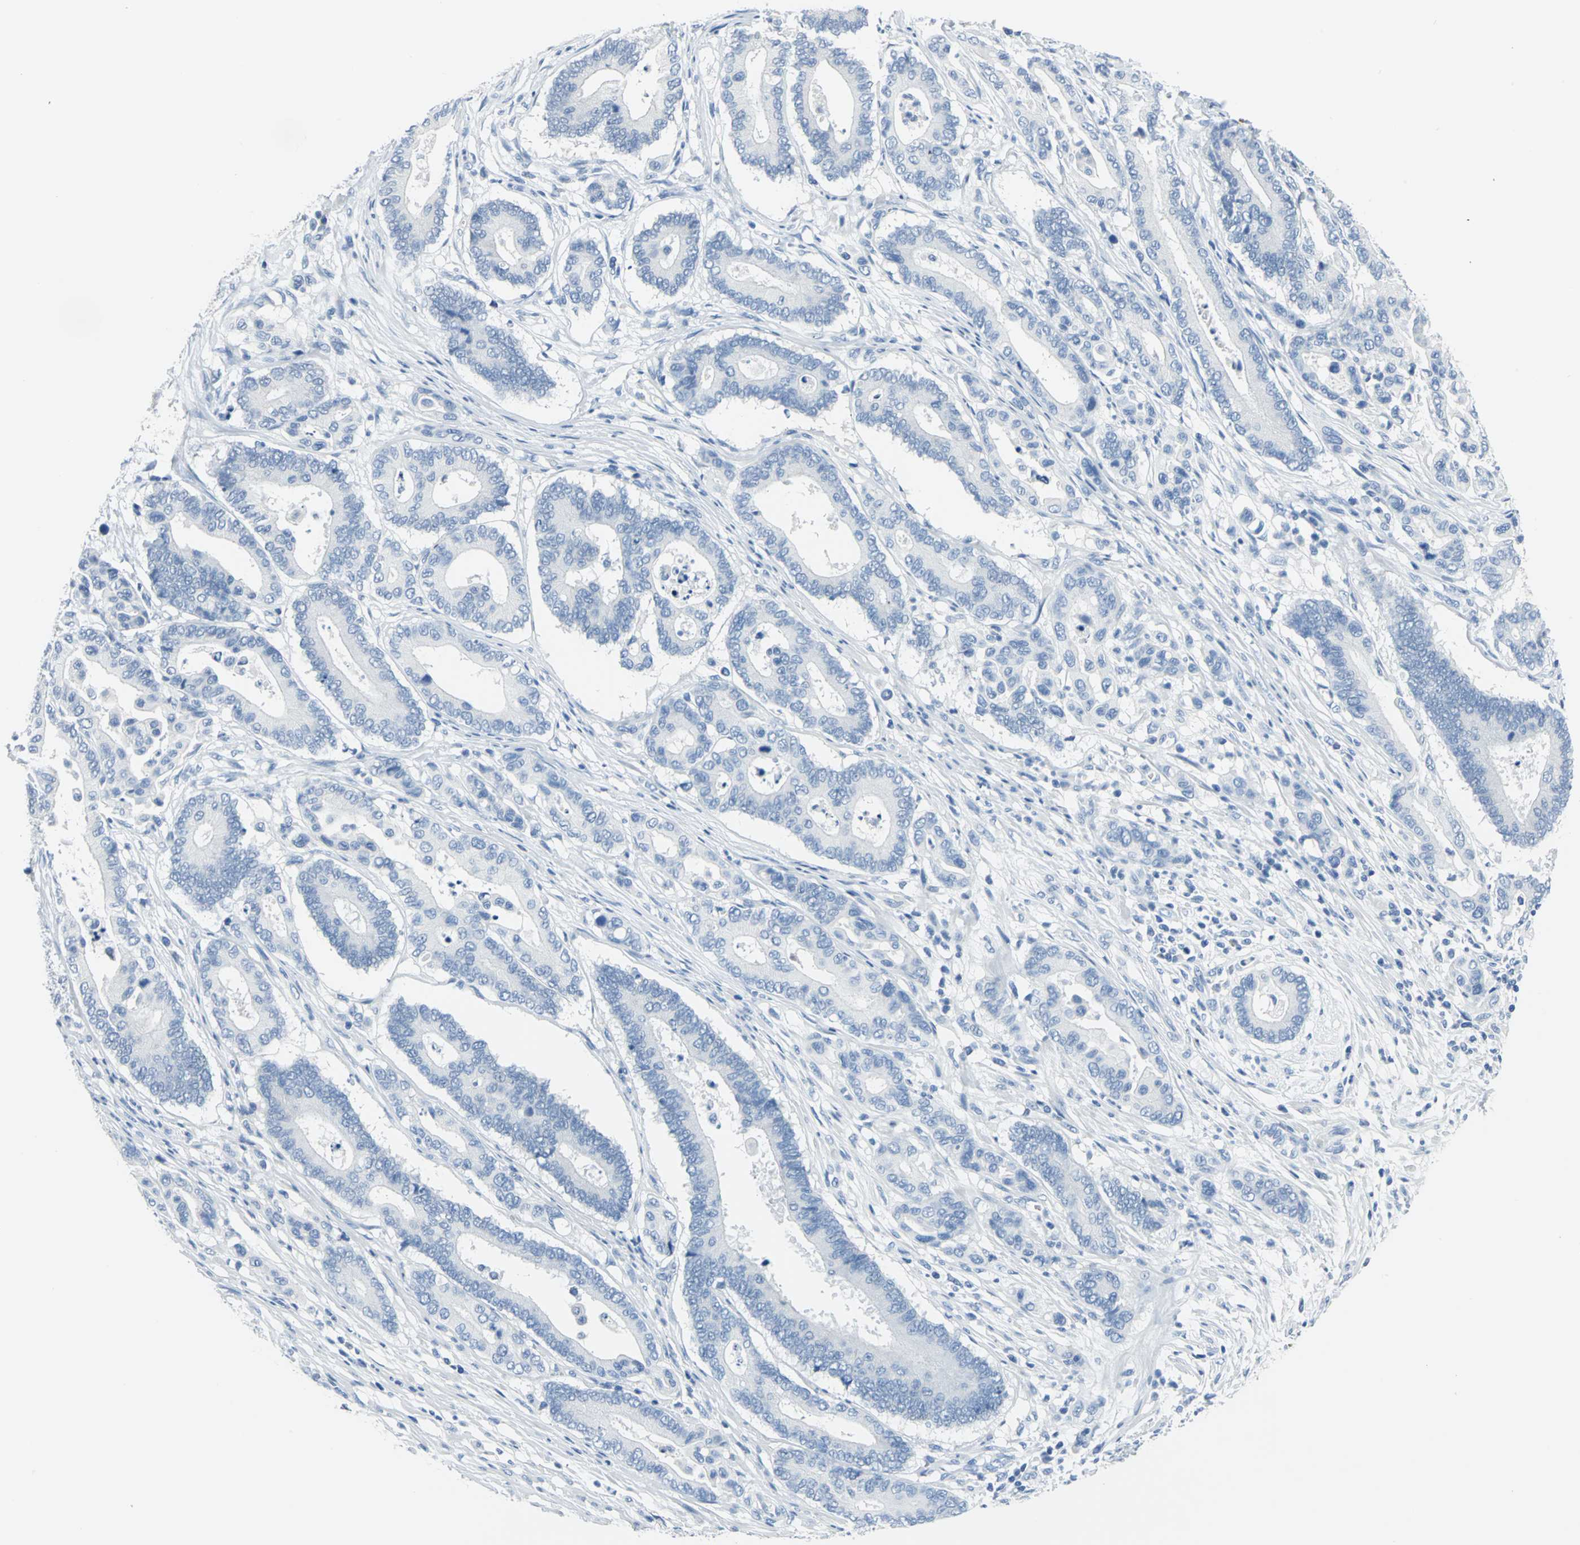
{"staining": {"intensity": "negative", "quantity": "none", "location": "none"}, "tissue": "colorectal cancer", "cell_type": "Tumor cells", "image_type": "cancer", "snomed": [{"axis": "morphology", "description": "Normal tissue, NOS"}, {"axis": "morphology", "description": "Adenocarcinoma, NOS"}, {"axis": "topography", "description": "Colon"}], "caption": "IHC histopathology image of colorectal cancer stained for a protein (brown), which displays no staining in tumor cells.", "gene": "PKLR", "patient": {"sex": "male", "age": 82}}